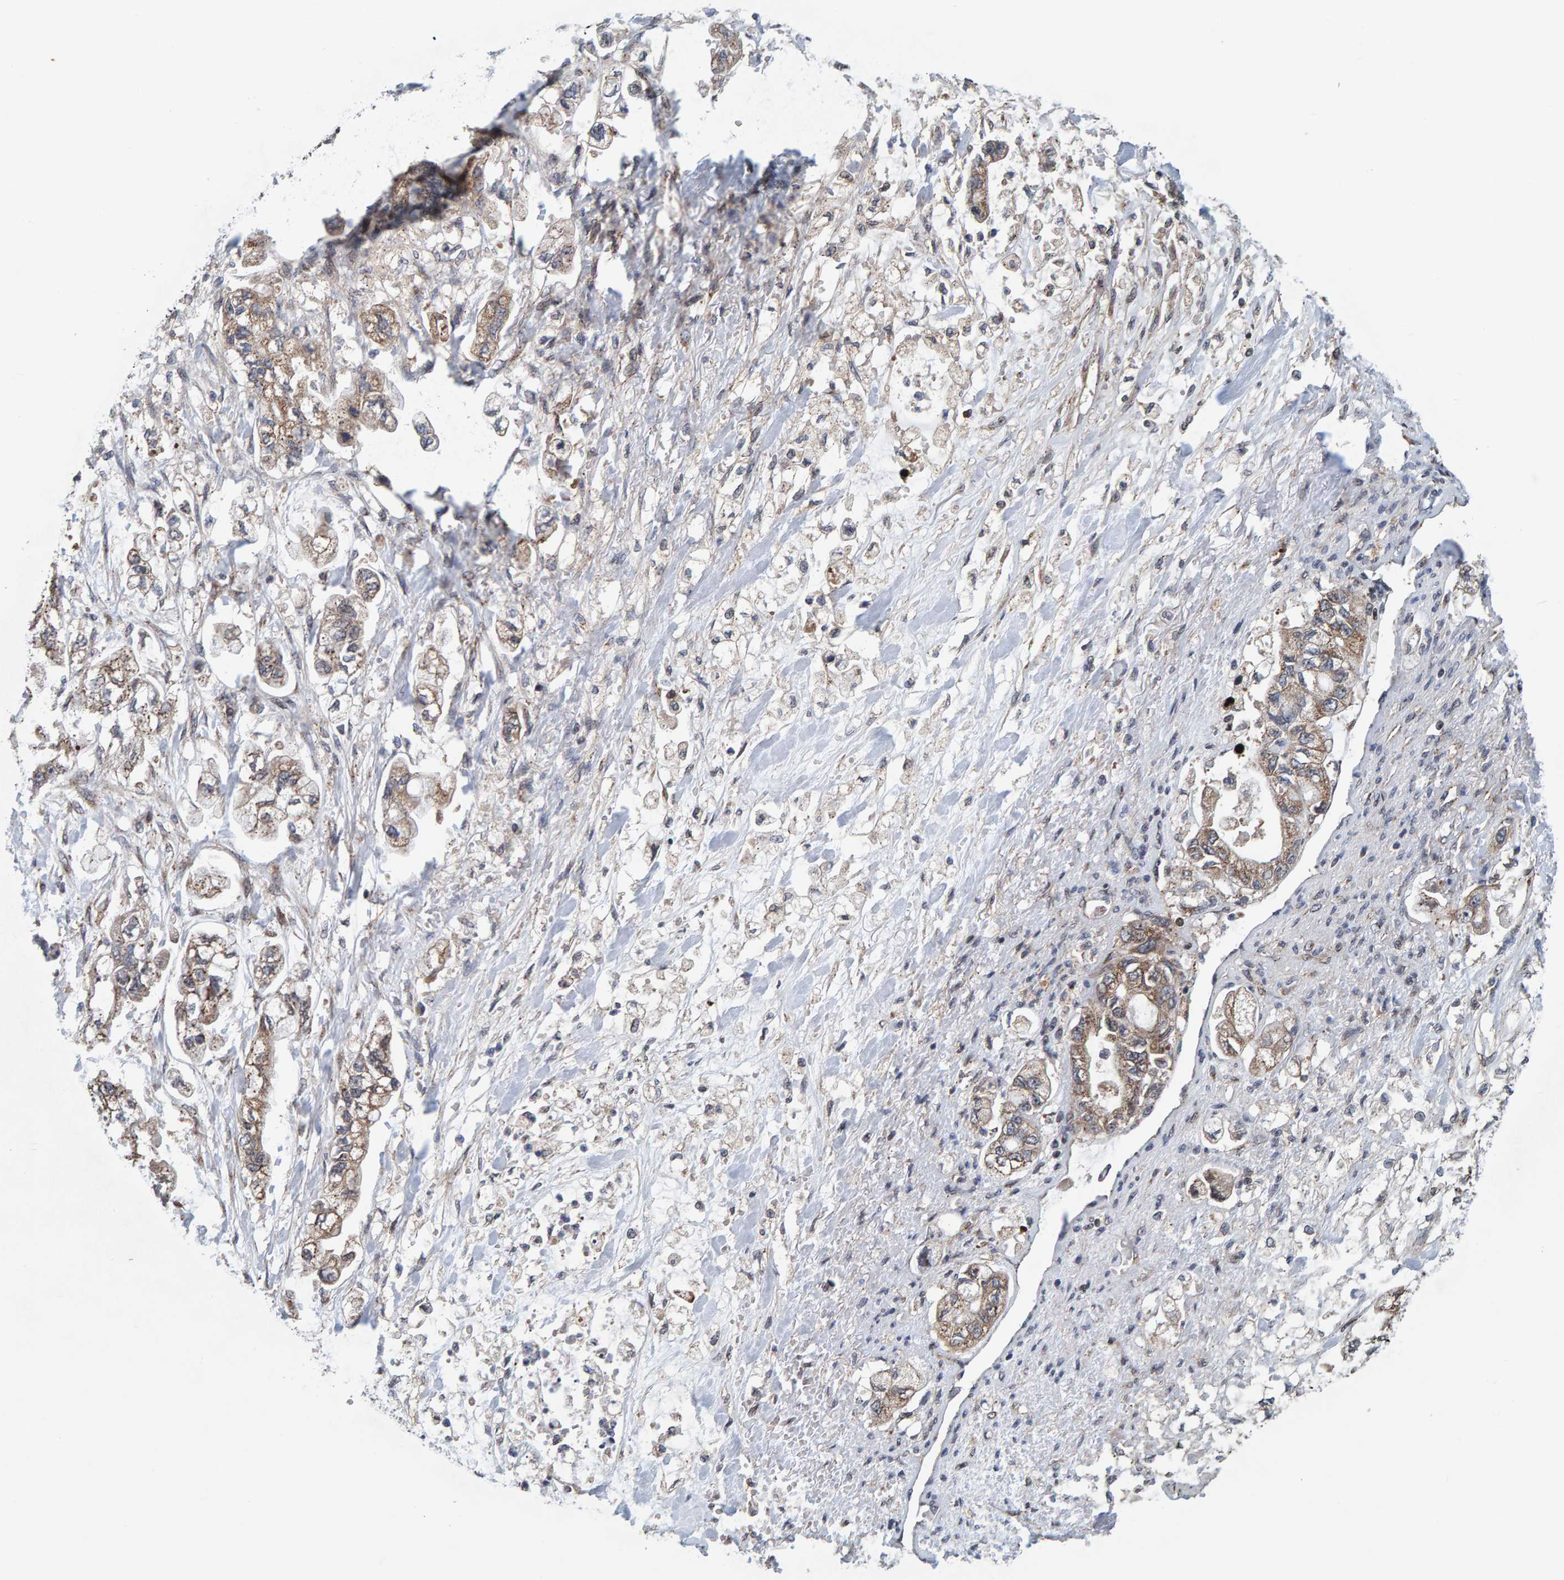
{"staining": {"intensity": "weak", "quantity": ">75%", "location": "cytoplasmic/membranous"}, "tissue": "stomach cancer", "cell_type": "Tumor cells", "image_type": "cancer", "snomed": [{"axis": "morphology", "description": "Normal tissue, NOS"}, {"axis": "morphology", "description": "Adenocarcinoma, NOS"}, {"axis": "topography", "description": "Stomach"}], "caption": "A micrograph of human stomach cancer stained for a protein exhibits weak cytoplasmic/membranous brown staining in tumor cells. (brown staining indicates protein expression, while blue staining denotes nuclei).", "gene": "CCDC25", "patient": {"sex": "male", "age": 62}}